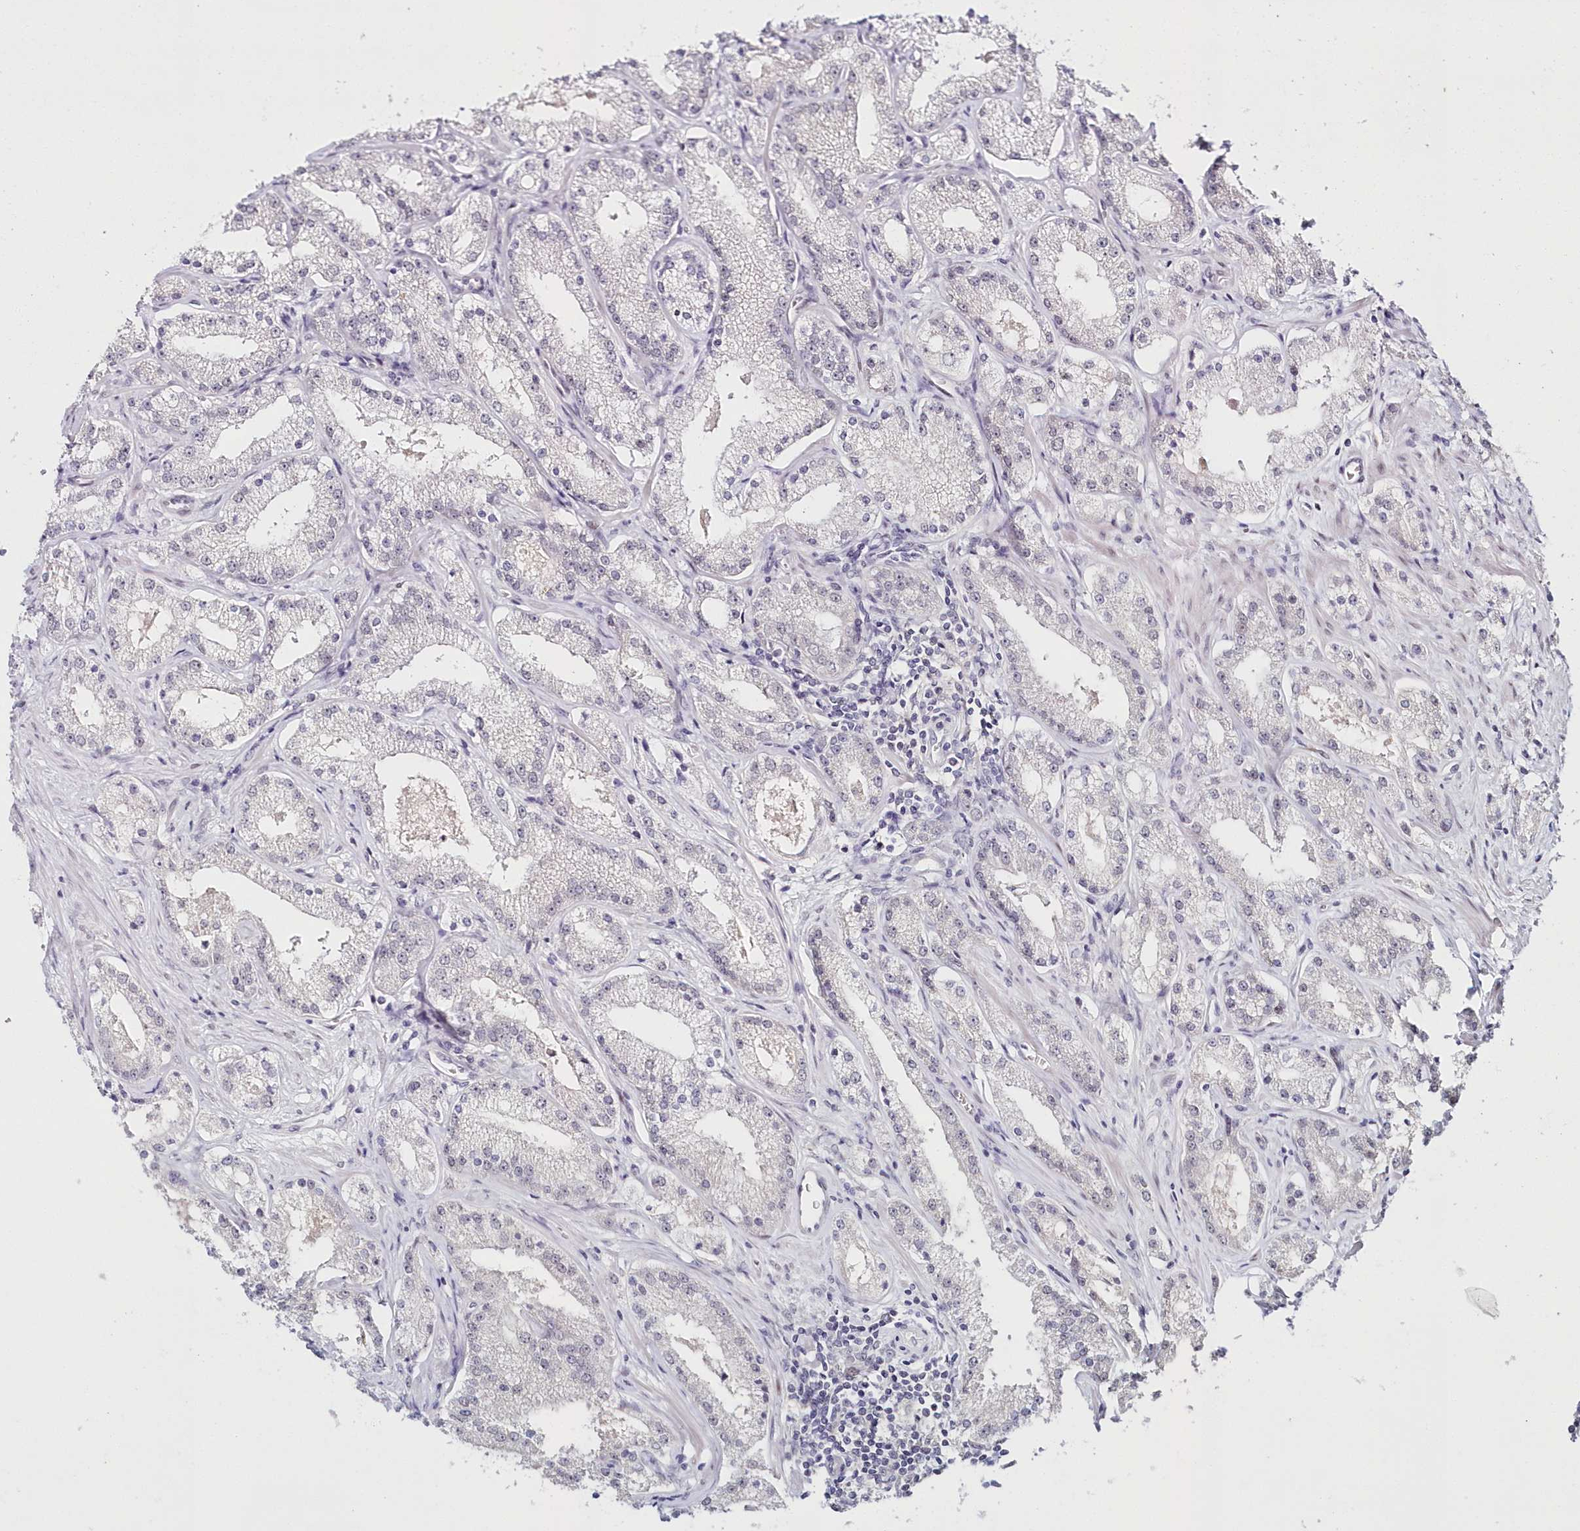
{"staining": {"intensity": "negative", "quantity": "none", "location": "none"}, "tissue": "prostate cancer", "cell_type": "Tumor cells", "image_type": "cancer", "snomed": [{"axis": "morphology", "description": "Adenocarcinoma, Low grade"}, {"axis": "topography", "description": "Prostate"}], "caption": "A histopathology image of prostate cancer (adenocarcinoma (low-grade)) stained for a protein shows no brown staining in tumor cells.", "gene": "HYCC2", "patient": {"sex": "male", "age": 69}}